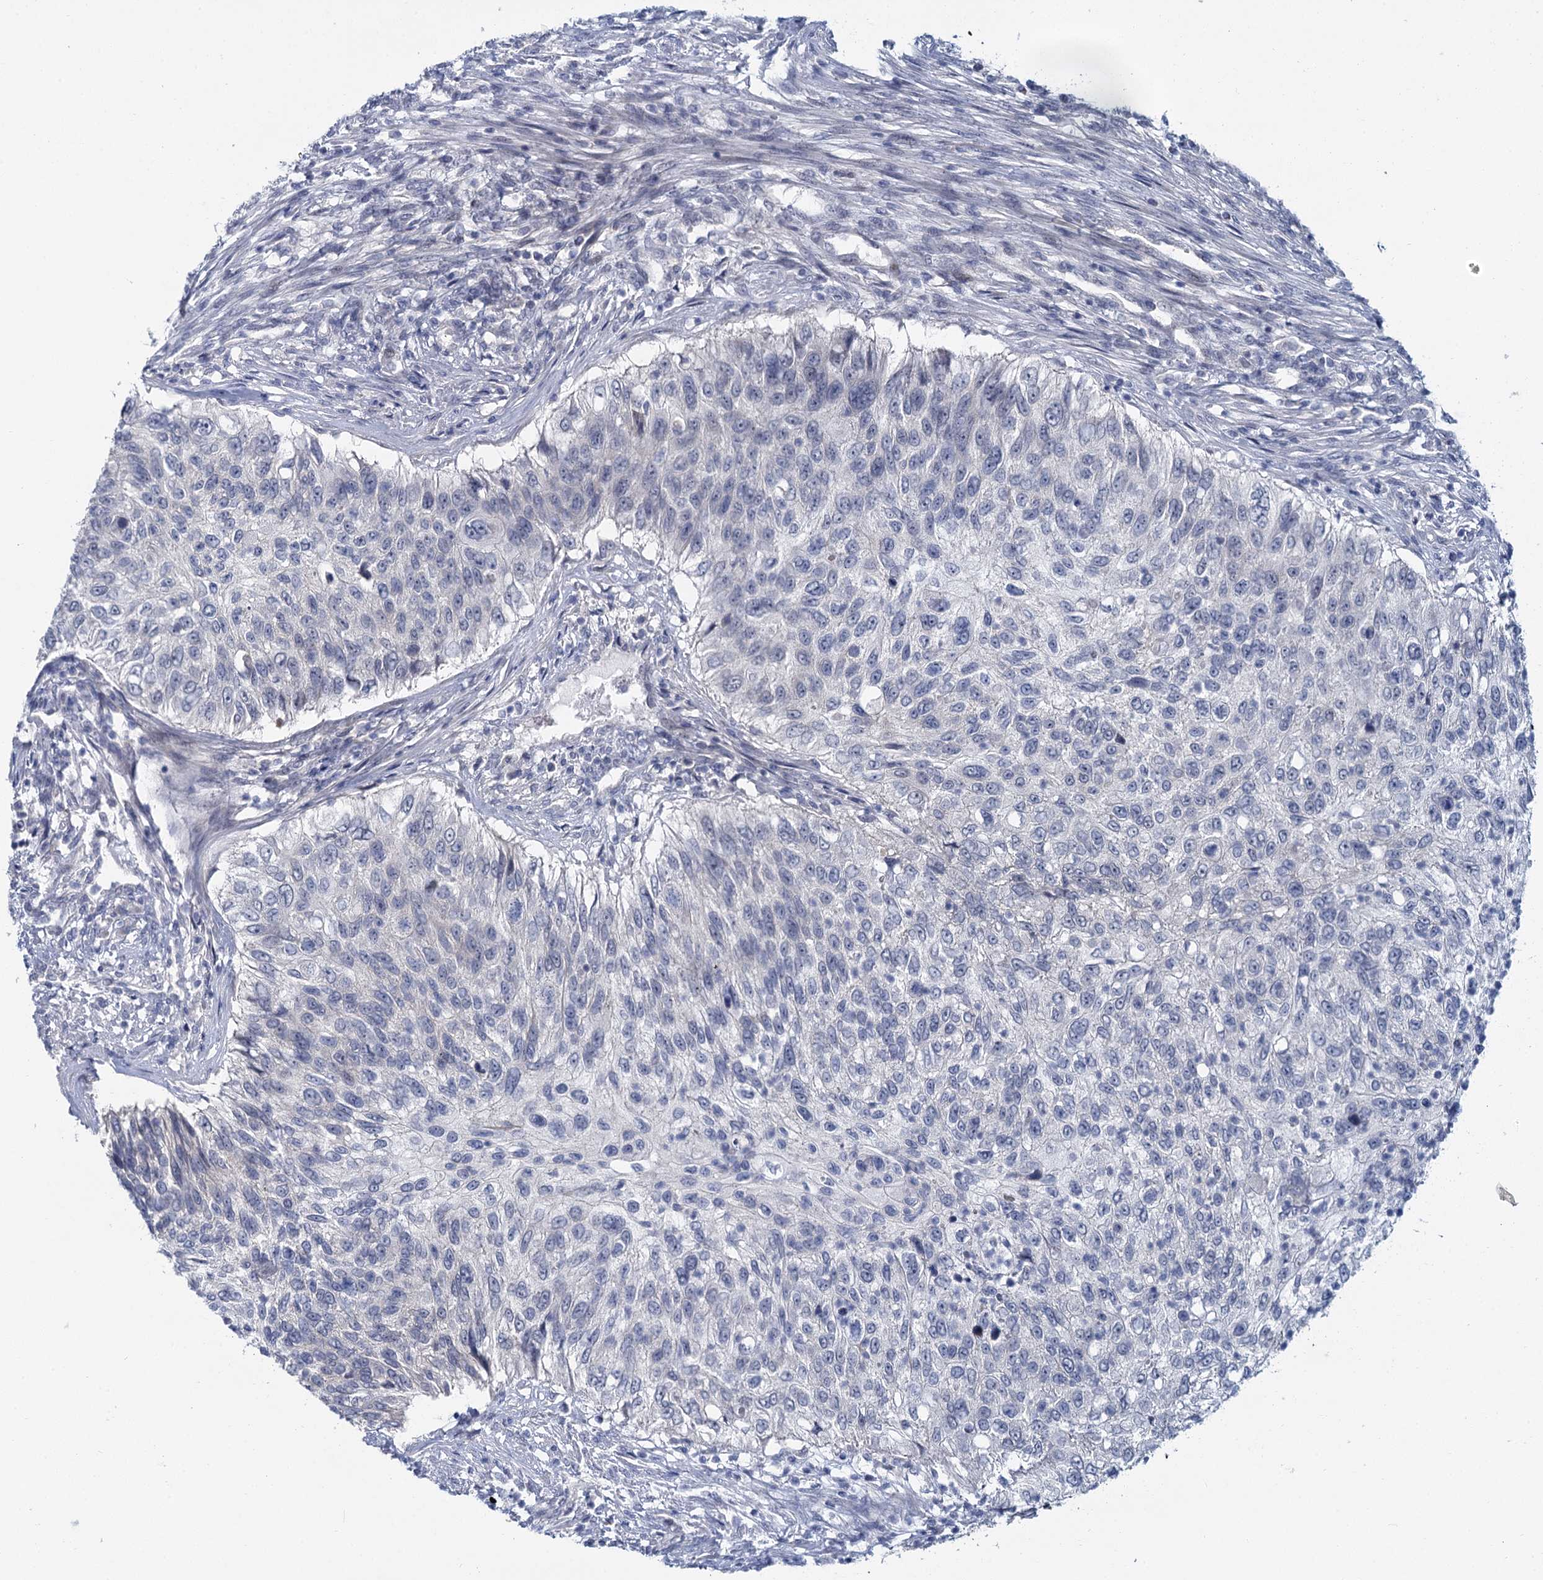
{"staining": {"intensity": "negative", "quantity": "none", "location": "none"}, "tissue": "urothelial cancer", "cell_type": "Tumor cells", "image_type": "cancer", "snomed": [{"axis": "morphology", "description": "Urothelial carcinoma, High grade"}, {"axis": "topography", "description": "Urinary bladder"}], "caption": "A histopathology image of urothelial cancer stained for a protein demonstrates no brown staining in tumor cells.", "gene": "ACRBP", "patient": {"sex": "female", "age": 60}}